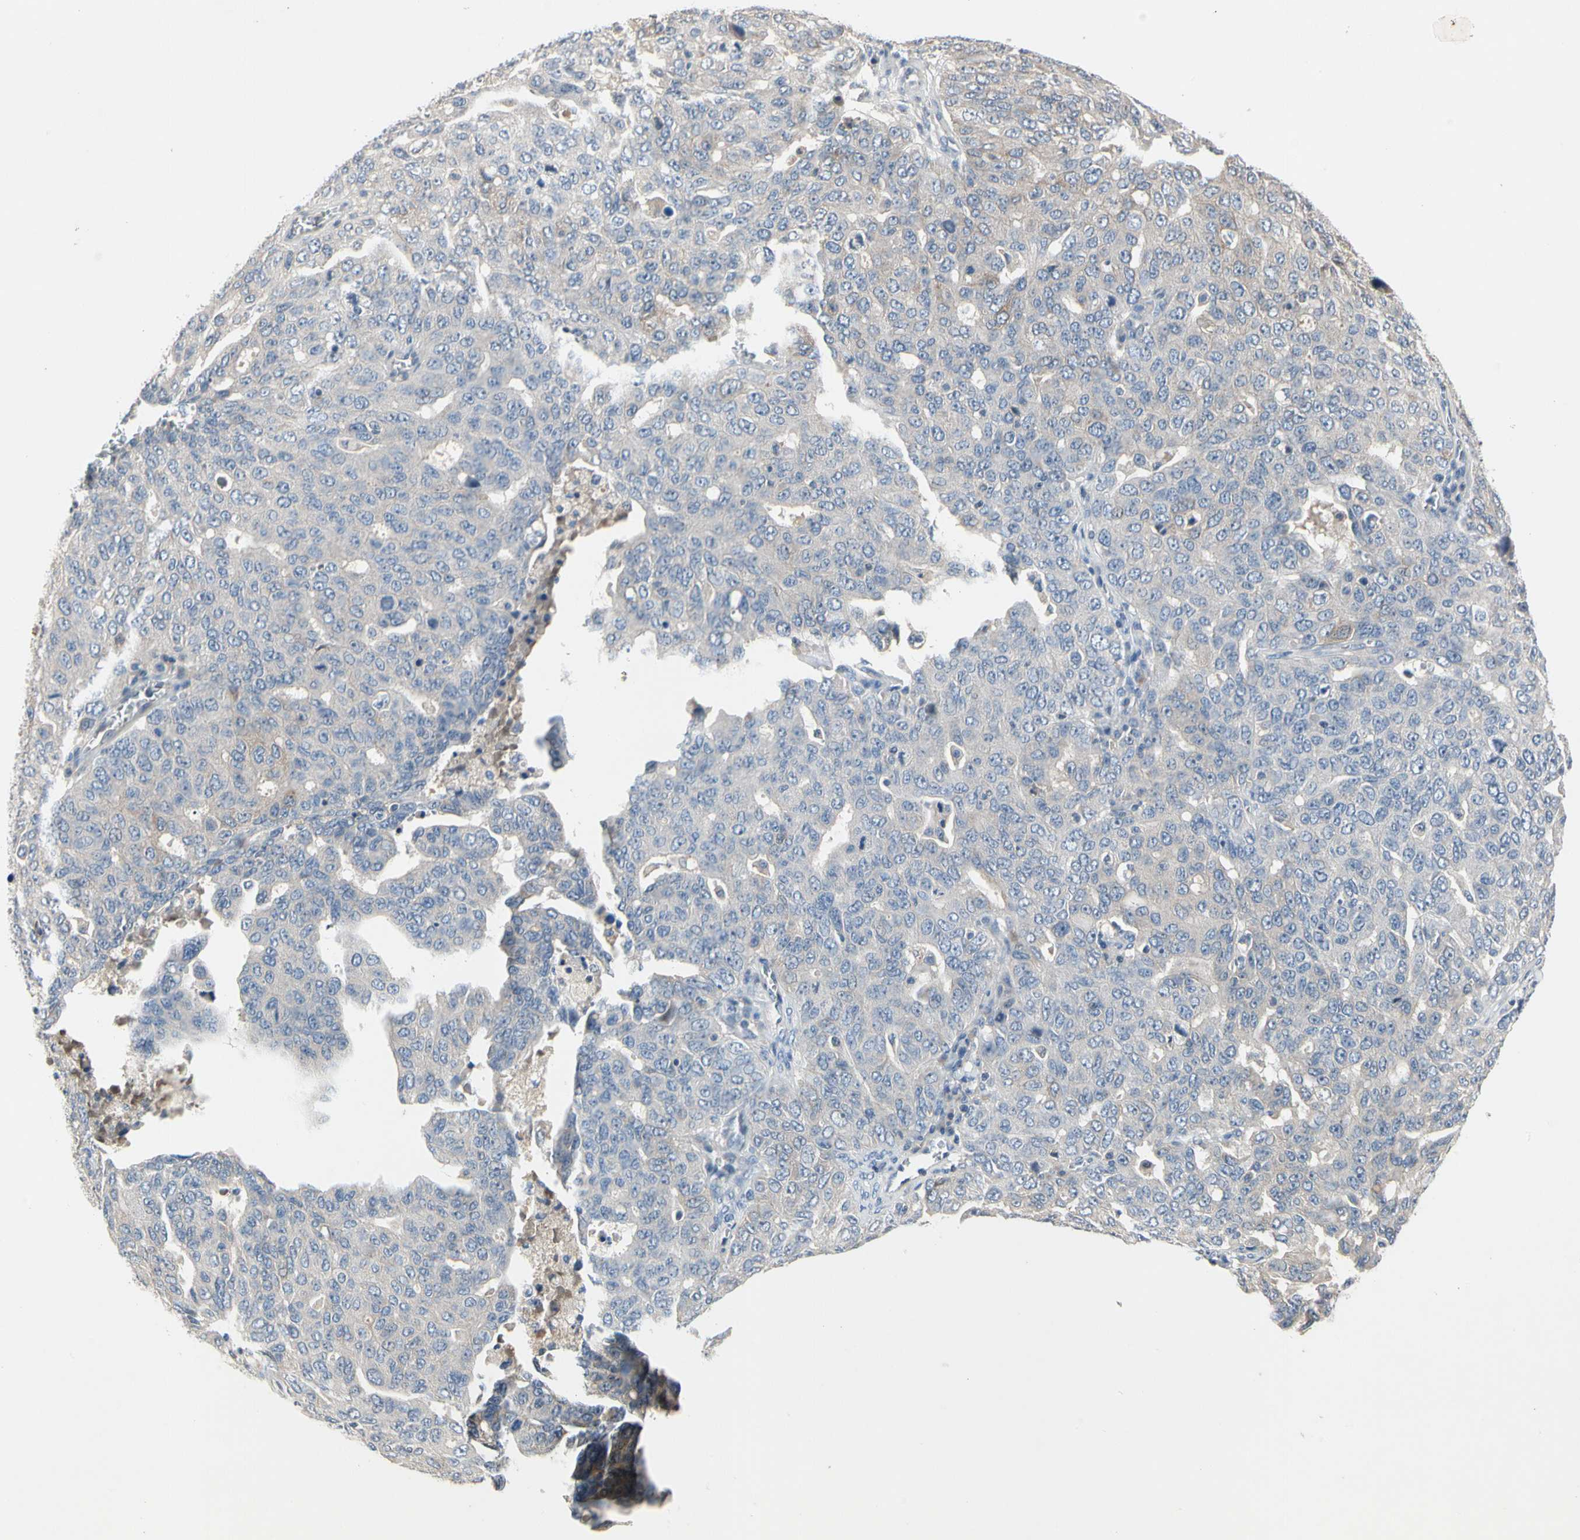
{"staining": {"intensity": "negative", "quantity": "none", "location": "none"}, "tissue": "ovarian cancer", "cell_type": "Tumor cells", "image_type": "cancer", "snomed": [{"axis": "morphology", "description": "Carcinoma, endometroid"}, {"axis": "topography", "description": "Ovary"}], "caption": "A high-resolution image shows immunohistochemistry staining of endometroid carcinoma (ovarian), which reveals no significant positivity in tumor cells.", "gene": "GAS6", "patient": {"sex": "female", "age": 62}}